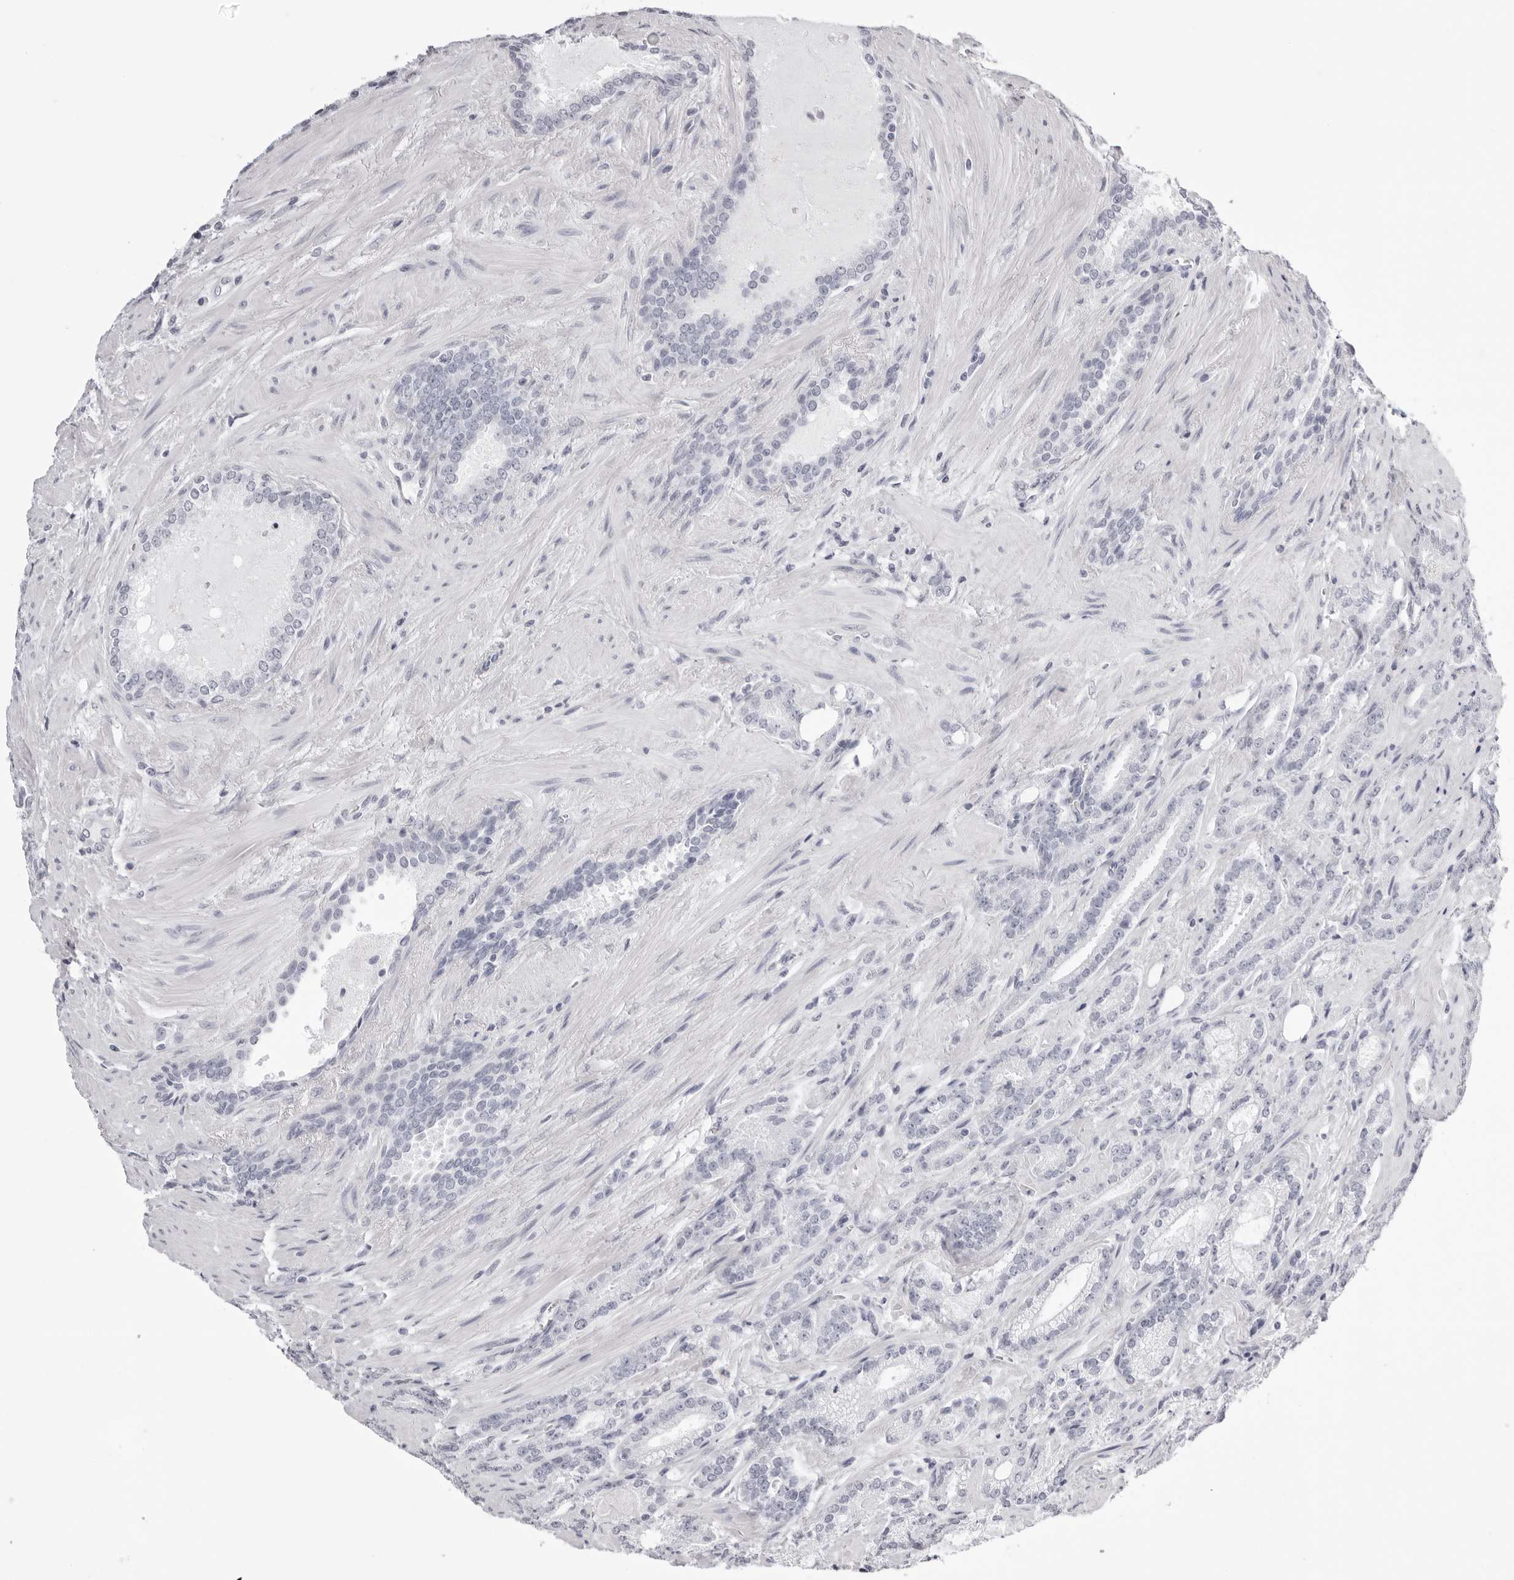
{"staining": {"intensity": "negative", "quantity": "none", "location": "none"}, "tissue": "prostate cancer", "cell_type": "Tumor cells", "image_type": "cancer", "snomed": [{"axis": "morphology", "description": "Adenocarcinoma, High grade"}, {"axis": "topography", "description": "Prostate"}], "caption": "Protein analysis of prostate adenocarcinoma (high-grade) reveals no significant positivity in tumor cells.", "gene": "RHO", "patient": {"sex": "male", "age": 73}}